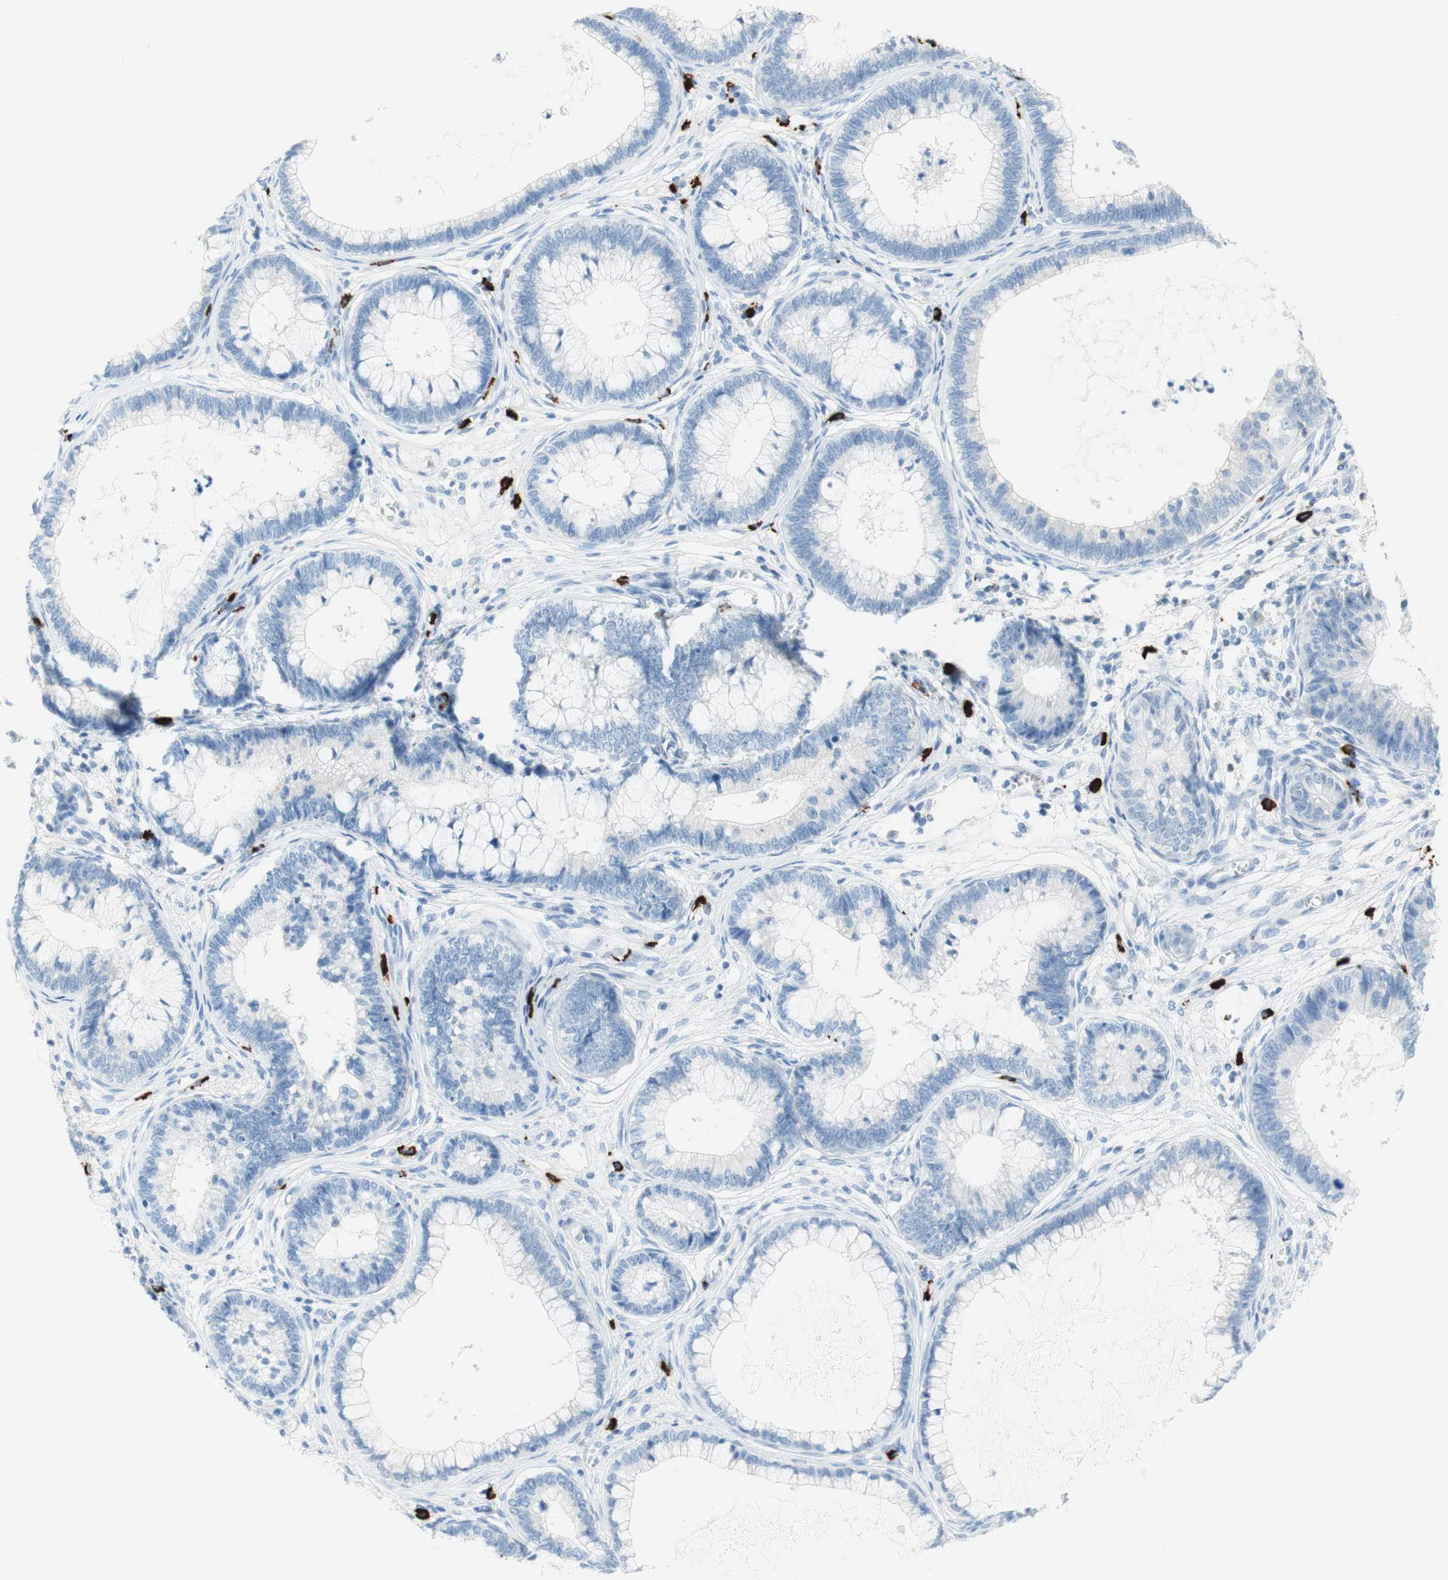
{"staining": {"intensity": "negative", "quantity": "none", "location": "none"}, "tissue": "cervical cancer", "cell_type": "Tumor cells", "image_type": "cancer", "snomed": [{"axis": "morphology", "description": "Adenocarcinoma, NOS"}, {"axis": "topography", "description": "Cervix"}], "caption": "An immunohistochemistry photomicrograph of cervical adenocarcinoma is shown. There is no staining in tumor cells of cervical adenocarcinoma. (Brightfield microscopy of DAB immunohistochemistry (IHC) at high magnification).", "gene": "CEACAM1", "patient": {"sex": "female", "age": 44}}